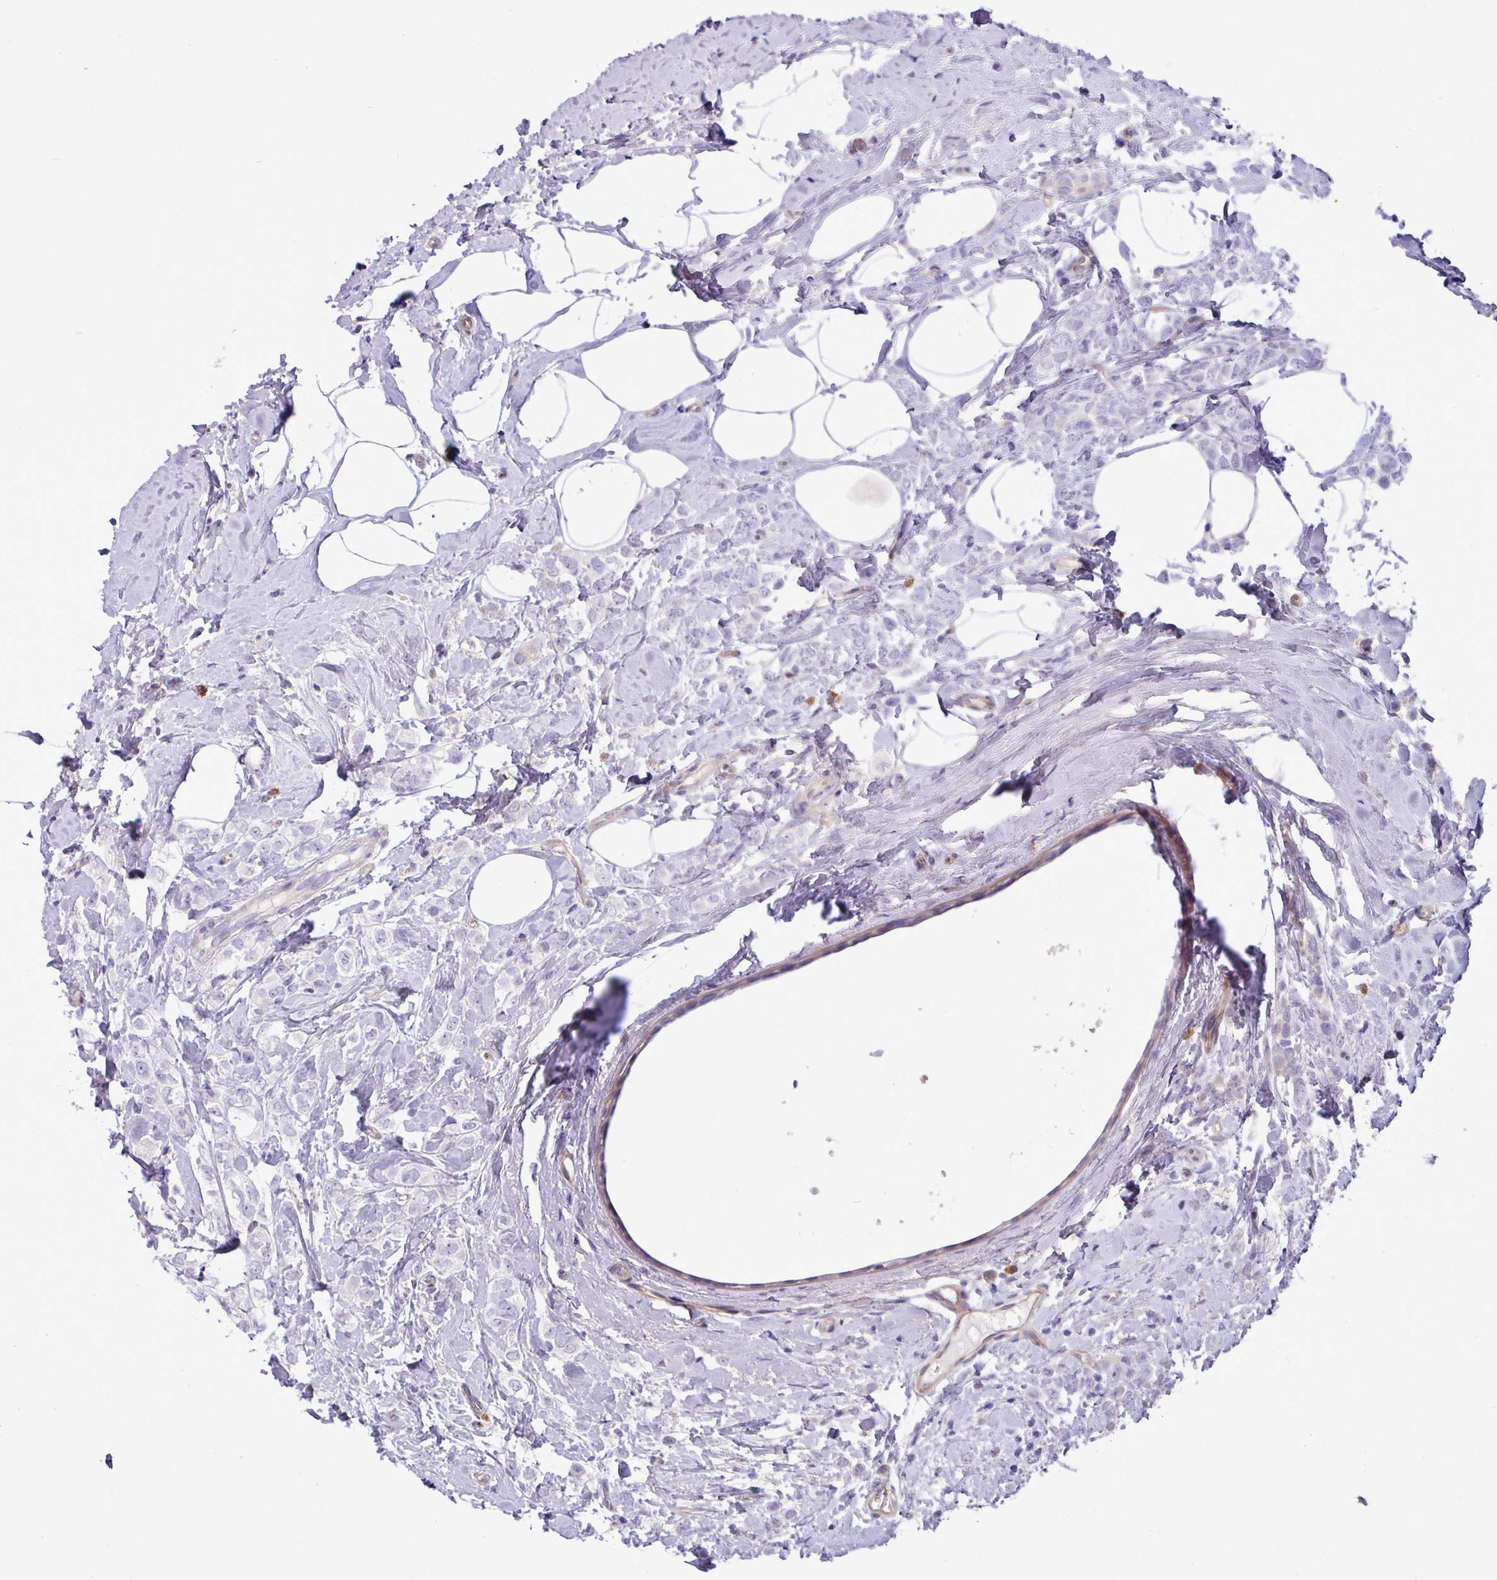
{"staining": {"intensity": "negative", "quantity": "none", "location": "none"}, "tissue": "breast cancer", "cell_type": "Tumor cells", "image_type": "cancer", "snomed": [{"axis": "morphology", "description": "Lobular carcinoma"}, {"axis": "topography", "description": "Breast"}], "caption": "Breast cancer (lobular carcinoma) was stained to show a protein in brown. There is no significant expression in tumor cells.", "gene": "KIRREL3", "patient": {"sex": "female", "age": 47}}